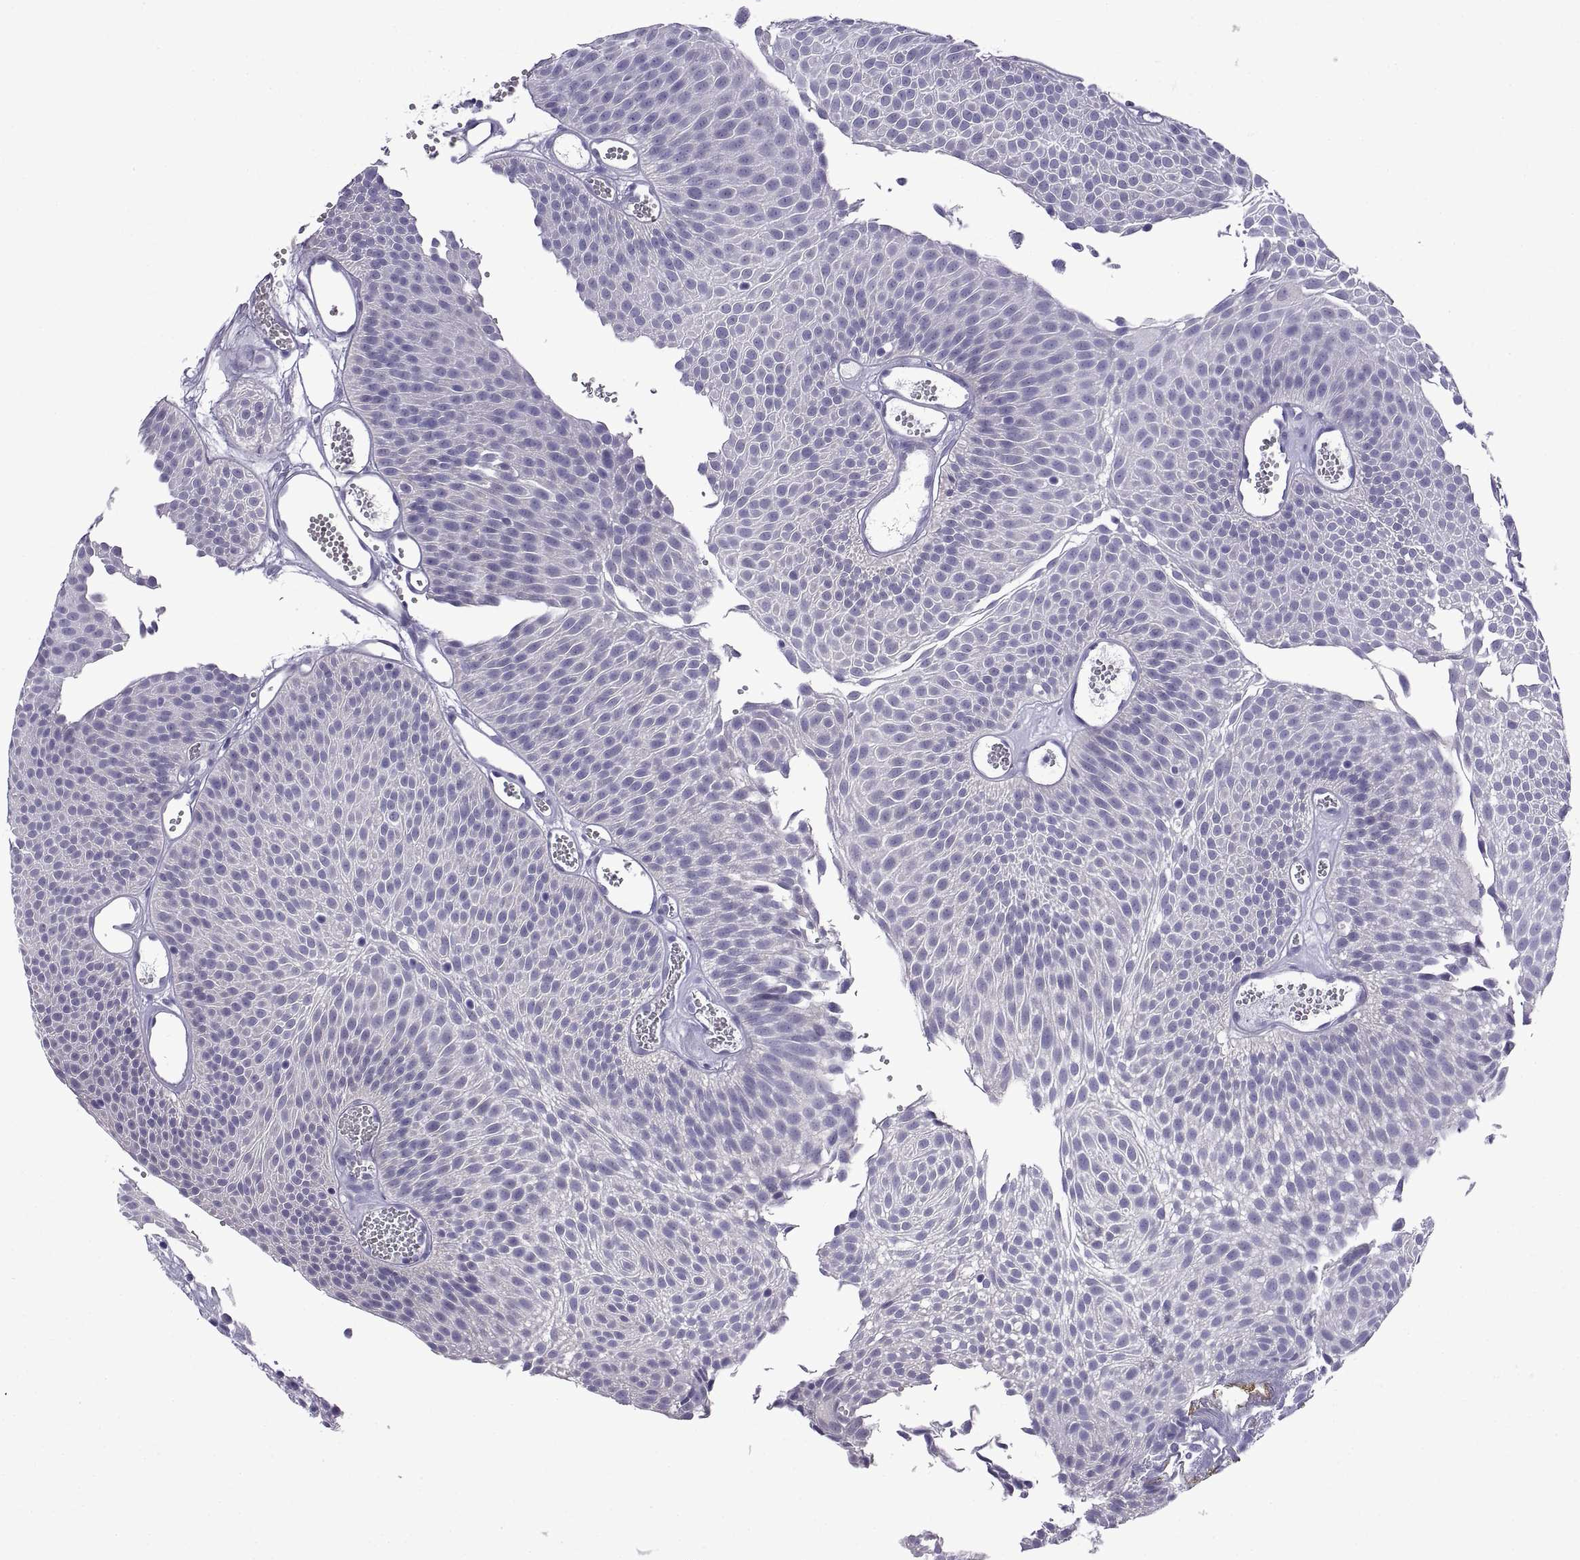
{"staining": {"intensity": "negative", "quantity": "none", "location": "none"}, "tissue": "urothelial cancer", "cell_type": "Tumor cells", "image_type": "cancer", "snomed": [{"axis": "morphology", "description": "Urothelial carcinoma, Low grade"}, {"axis": "topography", "description": "Urinary bladder"}], "caption": "Immunohistochemistry (IHC) of urothelial cancer displays no staining in tumor cells. (Immunohistochemistry, brightfield microscopy, high magnification).", "gene": "SPDYE1", "patient": {"sex": "male", "age": 52}}